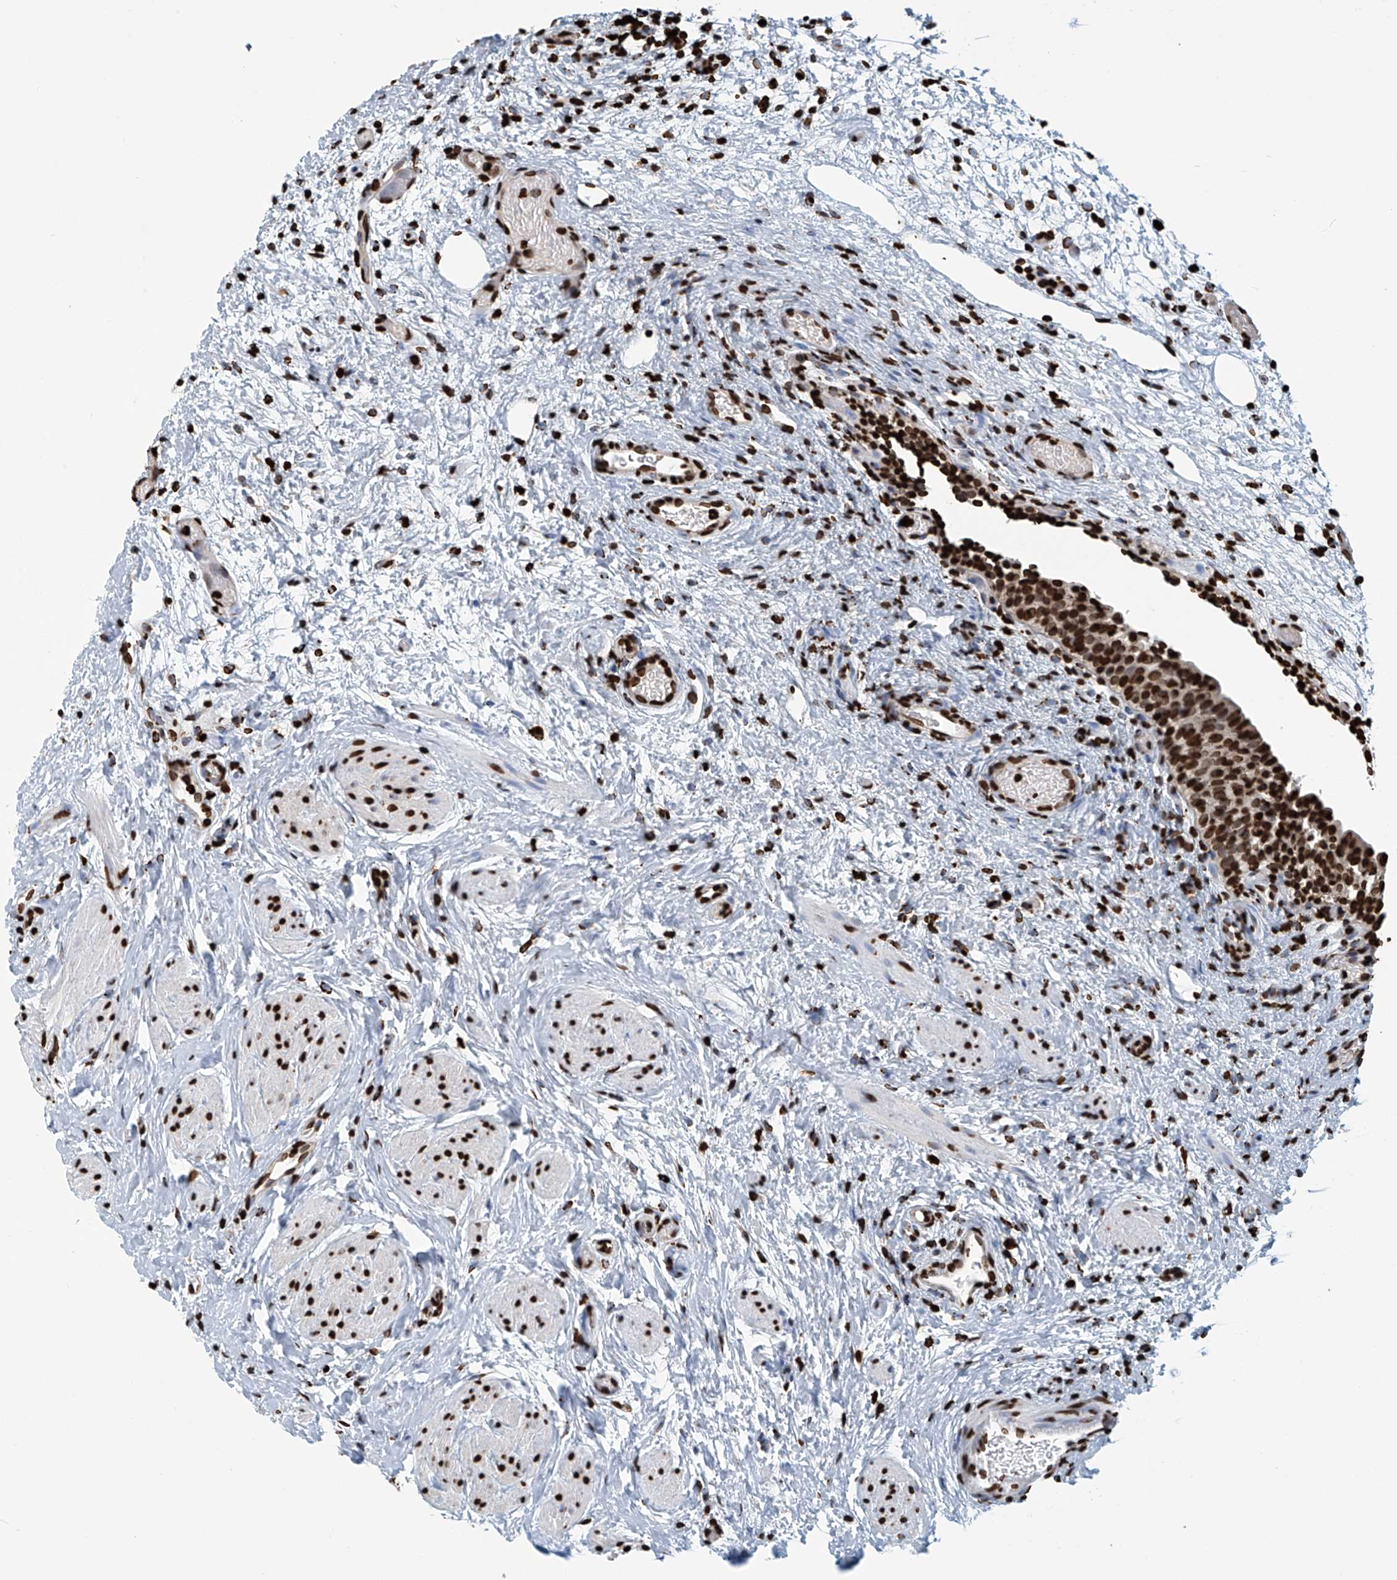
{"staining": {"intensity": "strong", "quantity": ">75%", "location": "nuclear"}, "tissue": "urinary bladder", "cell_type": "Urothelial cells", "image_type": "normal", "snomed": [{"axis": "morphology", "description": "Normal tissue, NOS"}, {"axis": "topography", "description": "Urinary bladder"}], "caption": "The micrograph reveals a brown stain indicating the presence of a protein in the nuclear of urothelial cells in urinary bladder. (IHC, brightfield microscopy, high magnification).", "gene": "DPPA2", "patient": {"sex": "male", "age": 1}}